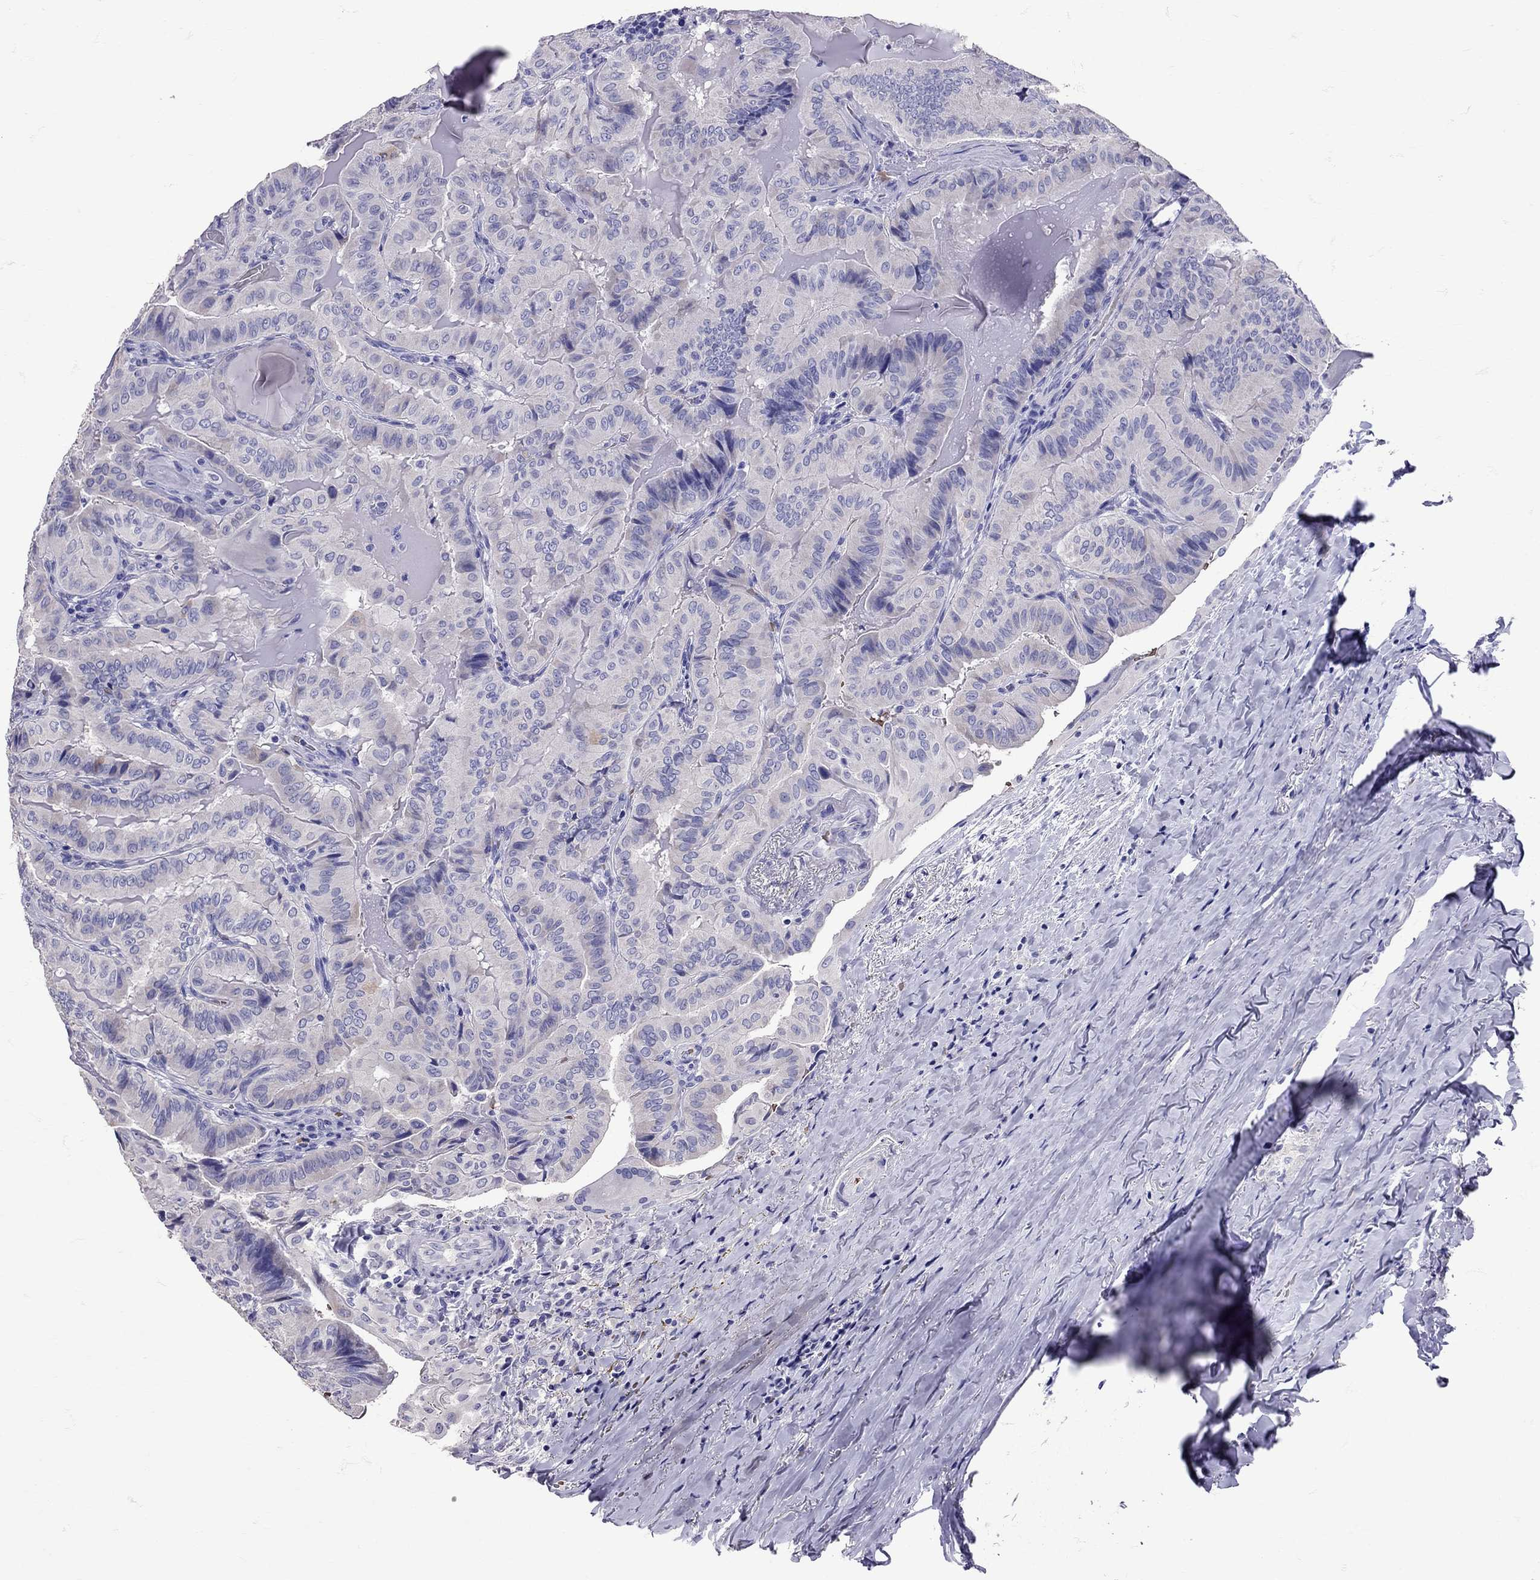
{"staining": {"intensity": "negative", "quantity": "none", "location": "none"}, "tissue": "thyroid cancer", "cell_type": "Tumor cells", "image_type": "cancer", "snomed": [{"axis": "morphology", "description": "Papillary adenocarcinoma, NOS"}, {"axis": "topography", "description": "Thyroid gland"}], "caption": "Immunohistochemistry (IHC) of human thyroid papillary adenocarcinoma demonstrates no positivity in tumor cells.", "gene": "TBR1", "patient": {"sex": "female", "age": 68}}